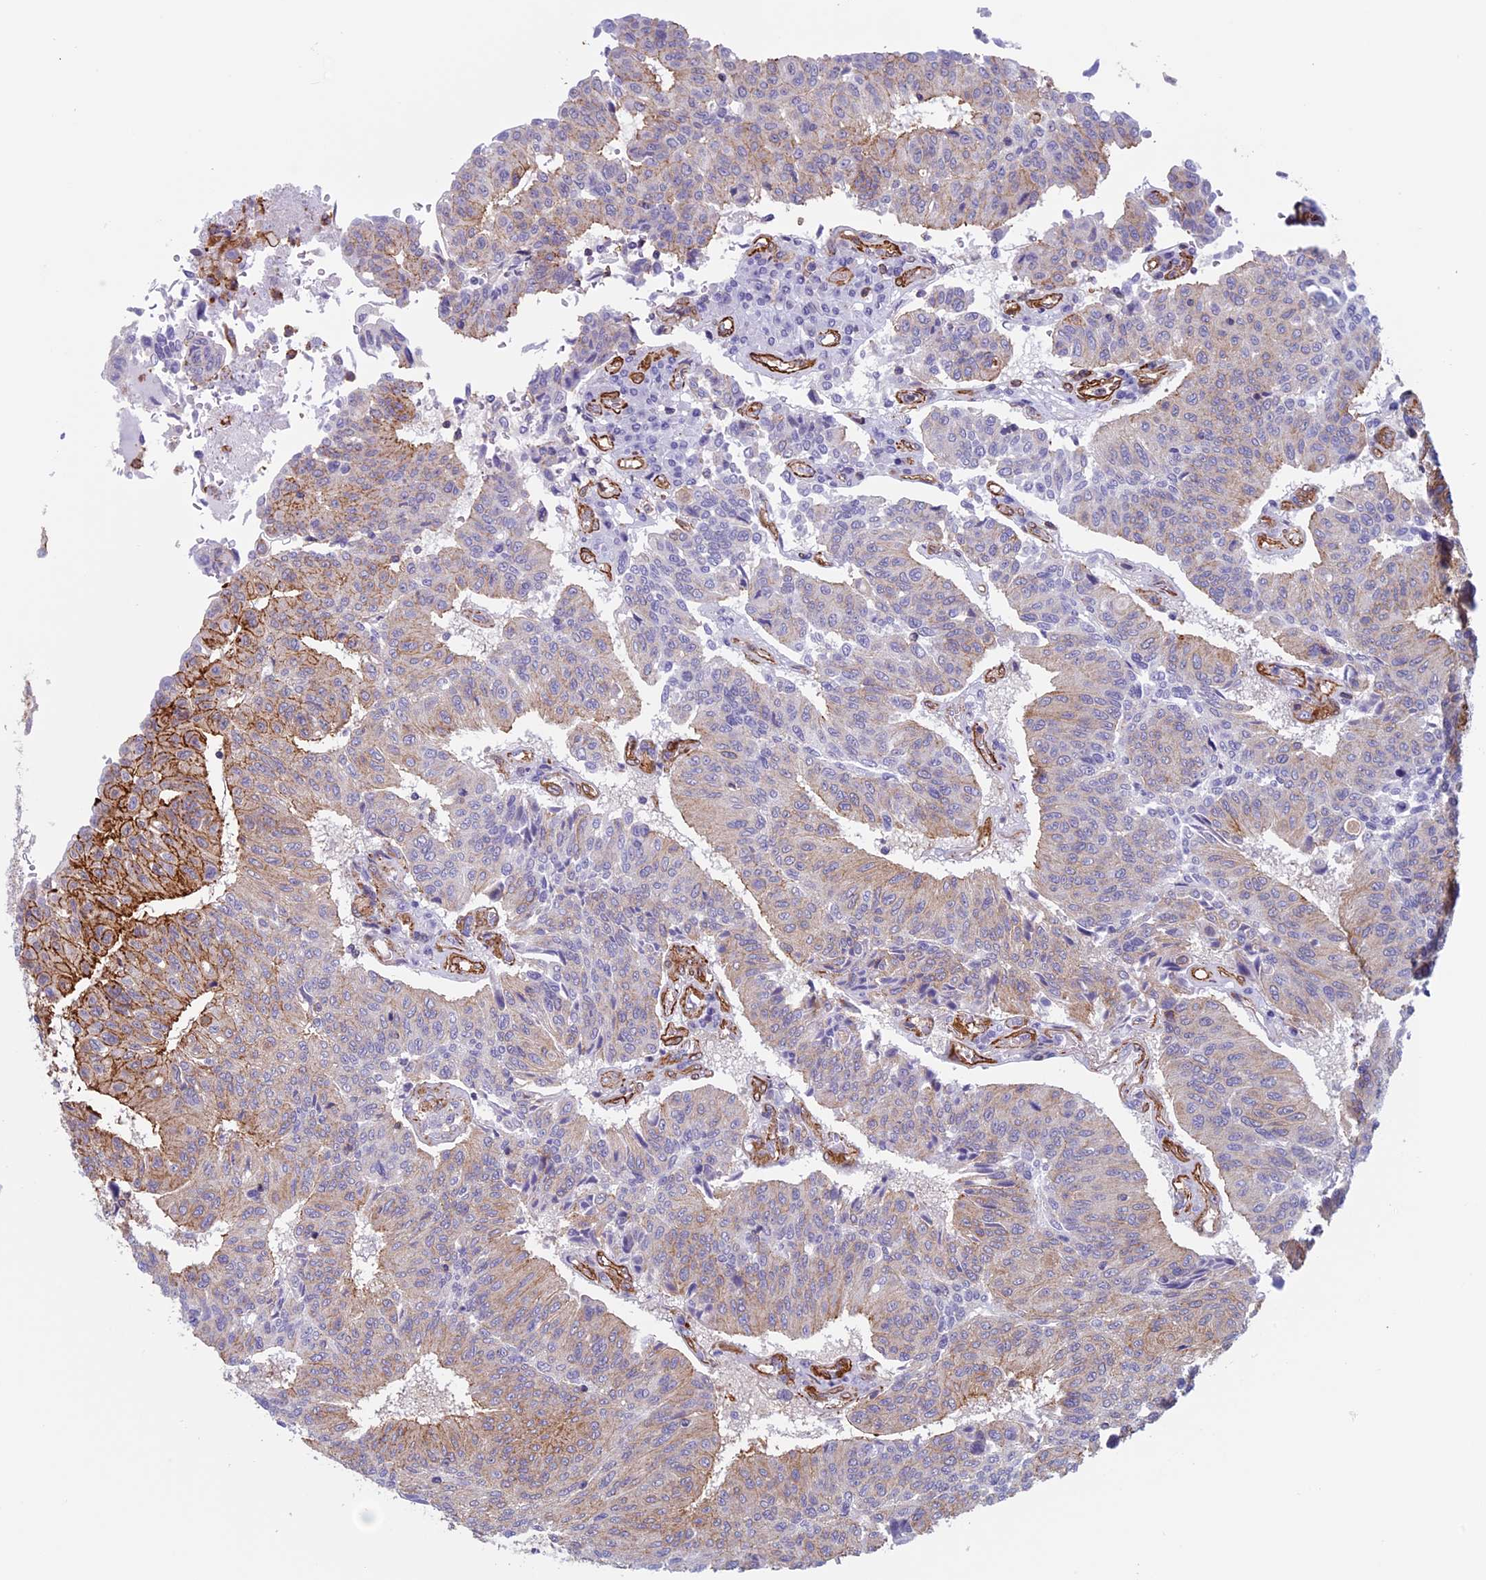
{"staining": {"intensity": "moderate", "quantity": "25%-75%", "location": "cytoplasmic/membranous"}, "tissue": "urothelial cancer", "cell_type": "Tumor cells", "image_type": "cancer", "snomed": [{"axis": "morphology", "description": "Urothelial carcinoma, High grade"}, {"axis": "topography", "description": "Urinary bladder"}], "caption": "An immunohistochemistry (IHC) photomicrograph of tumor tissue is shown. Protein staining in brown highlights moderate cytoplasmic/membranous positivity in urothelial cancer within tumor cells.", "gene": "ANGPTL2", "patient": {"sex": "male", "age": 66}}